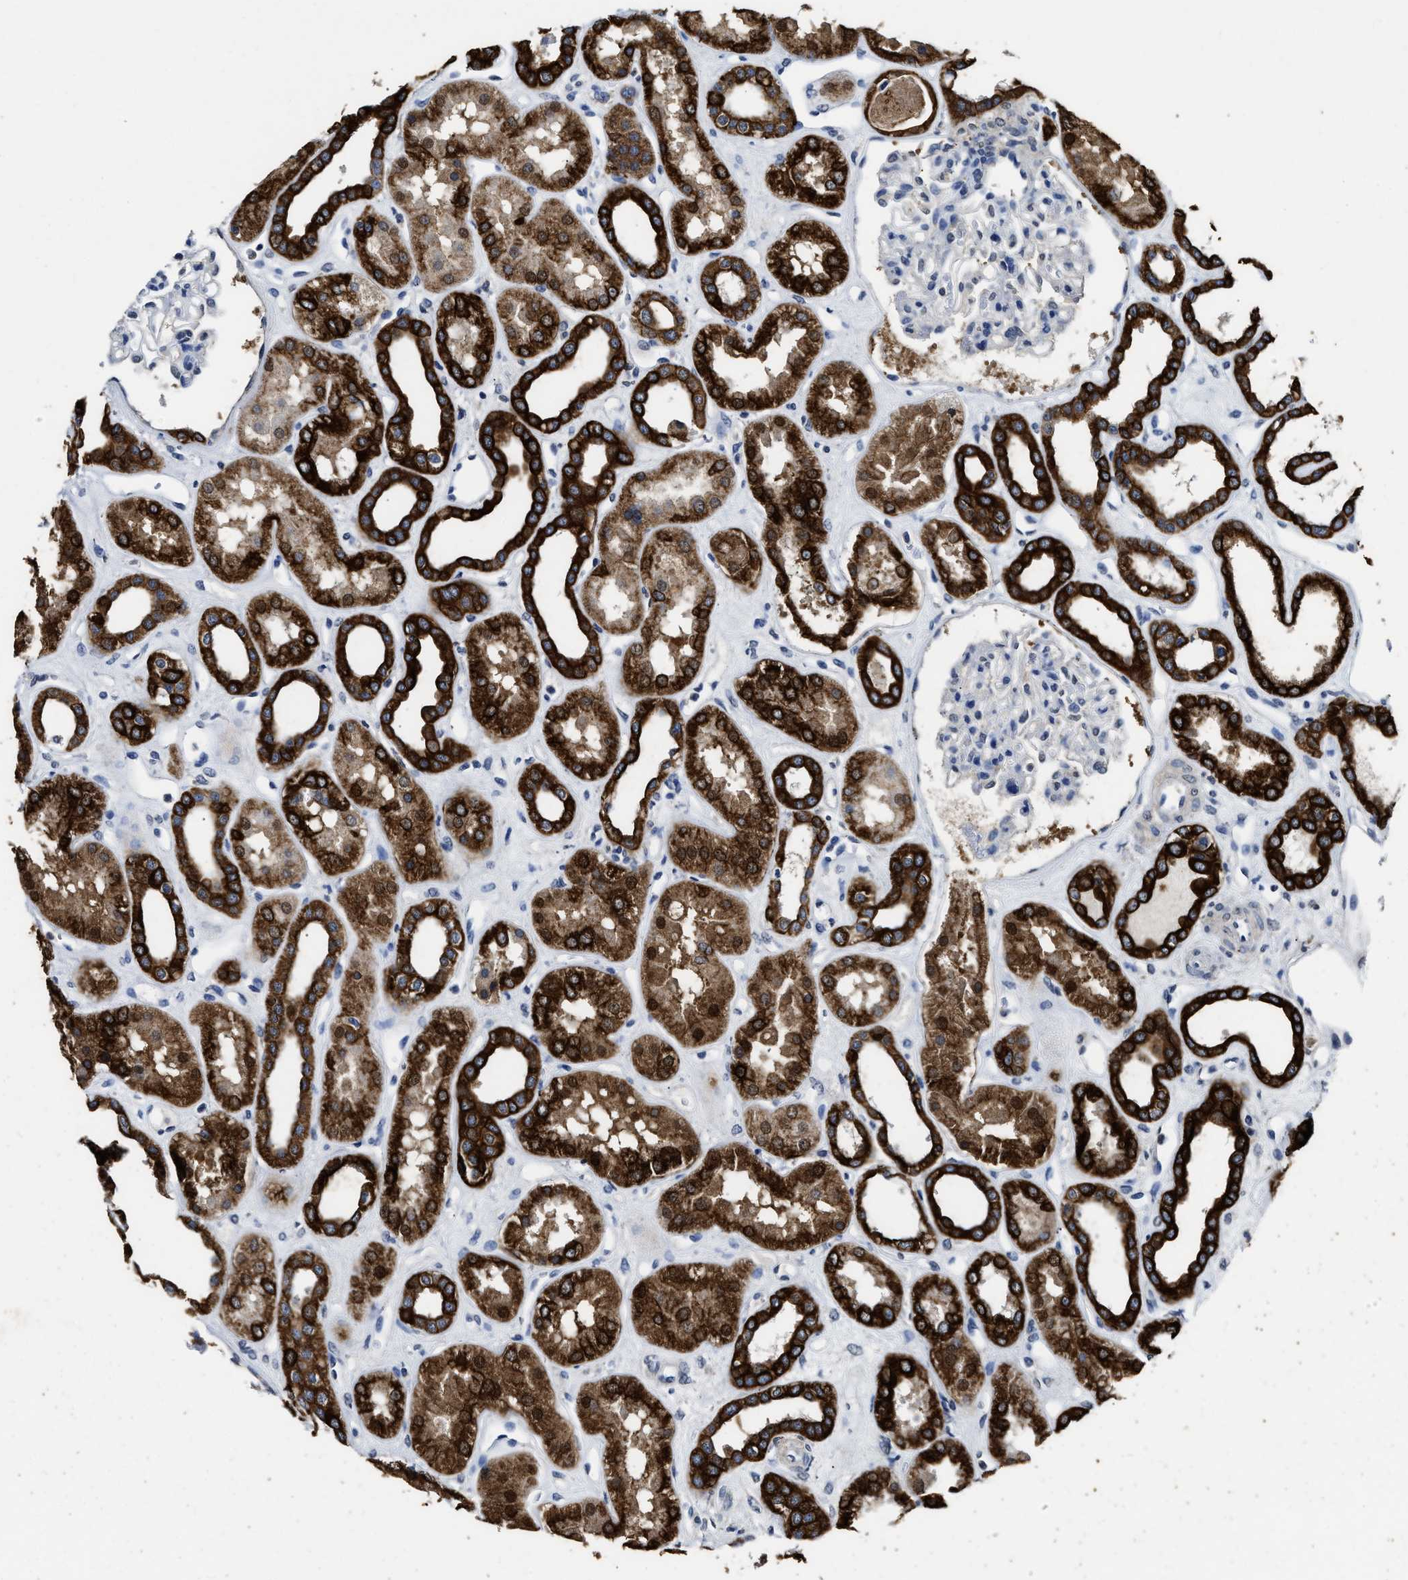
{"staining": {"intensity": "negative", "quantity": "none", "location": "none"}, "tissue": "kidney", "cell_type": "Cells in glomeruli", "image_type": "normal", "snomed": [{"axis": "morphology", "description": "Normal tissue, NOS"}, {"axis": "topography", "description": "Kidney"}], "caption": "Immunohistochemistry (IHC) of unremarkable kidney exhibits no staining in cells in glomeruli. Nuclei are stained in blue.", "gene": "CTNNA1", "patient": {"sex": "male", "age": 59}}